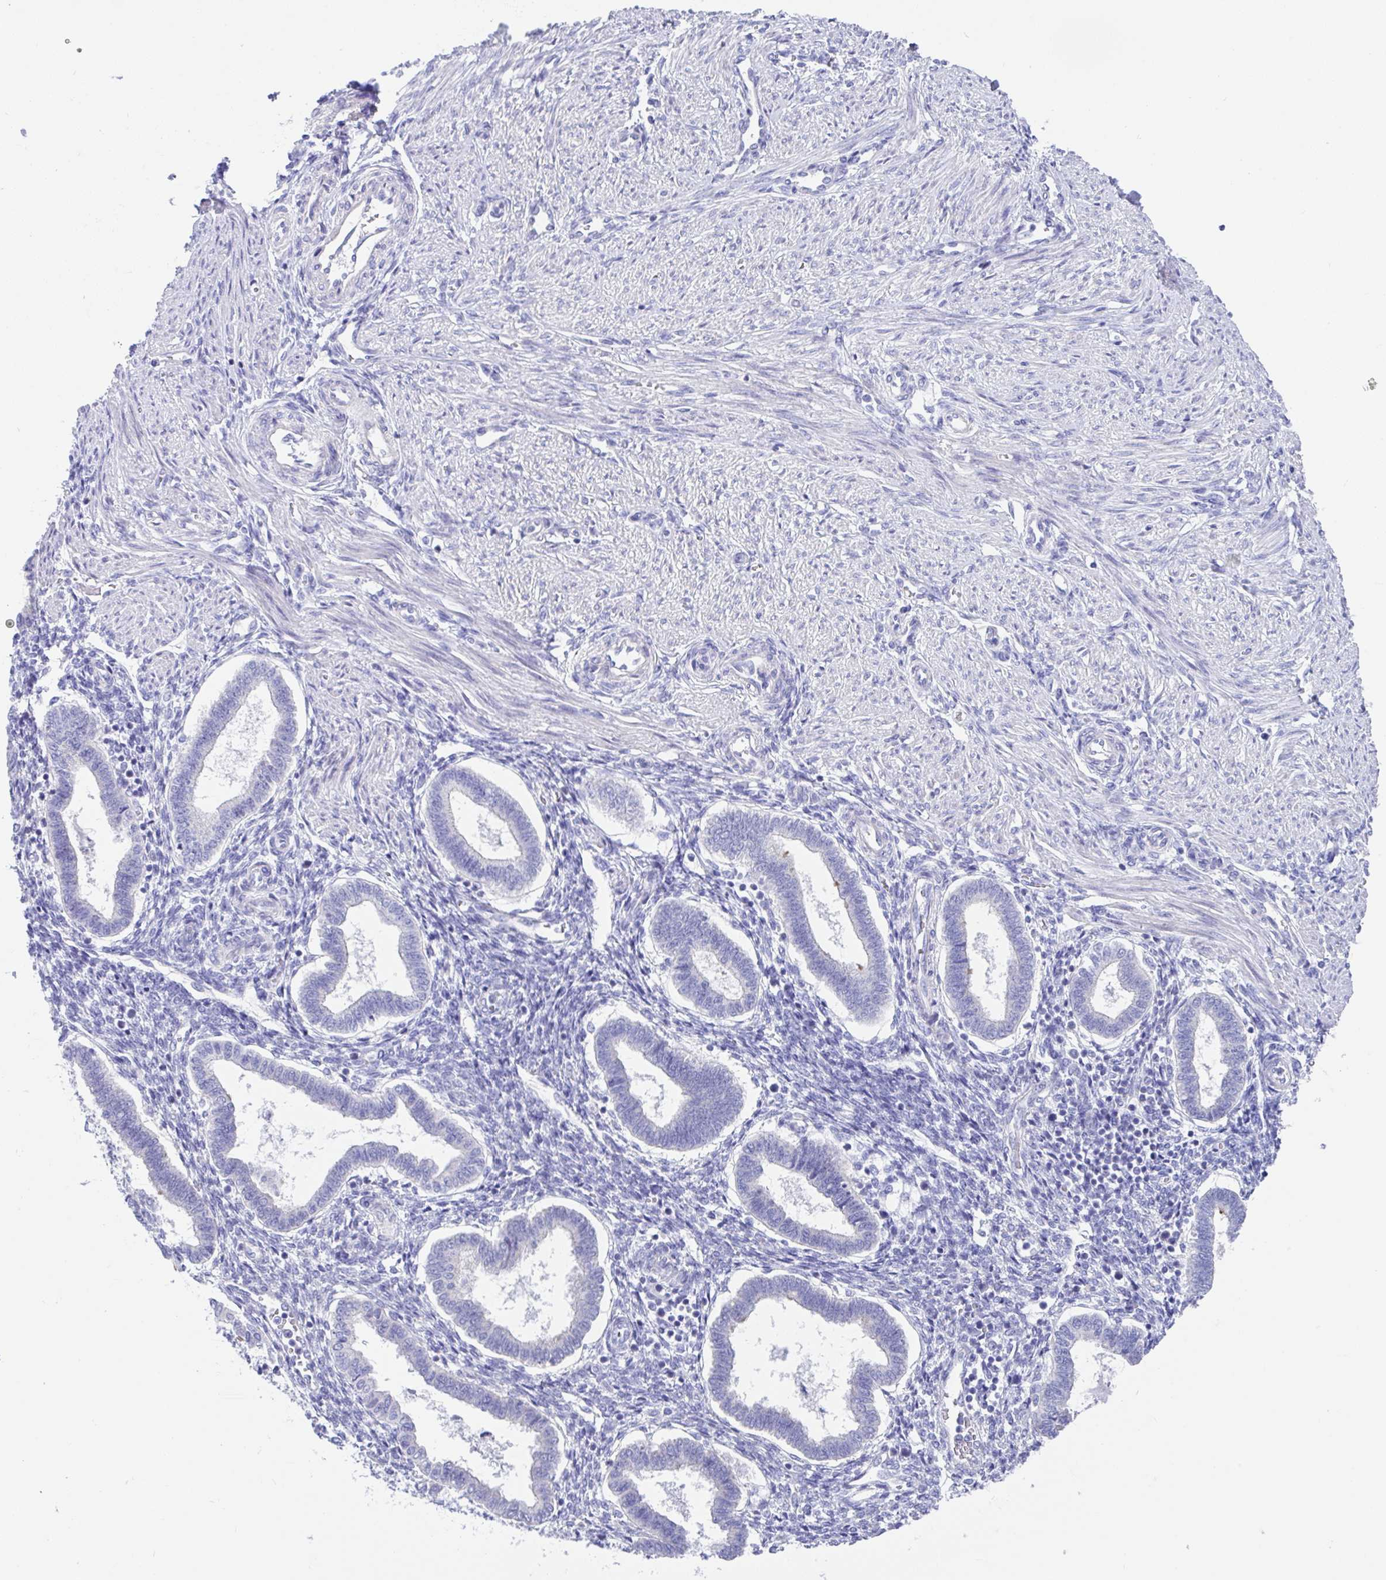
{"staining": {"intensity": "negative", "quantity": "none", "location": "none"}, "tissue": "endometrium", "cell_type": "Cells in endometrial stroma", "image_type": "normal", "snomed": [{"axis": "morphology", "description": "Normal tissue, NOS"}, {"axis": "topography", "description": "Endometrium"}], "caption": "Immunohistochemistry (IHC) histopathology image of normal human endometrium stained for a protein (brown), which shows no staining in cells in endometrial stroma.", "gene": "CCSAP", "patient": {"sex": "female", "age": 24}}